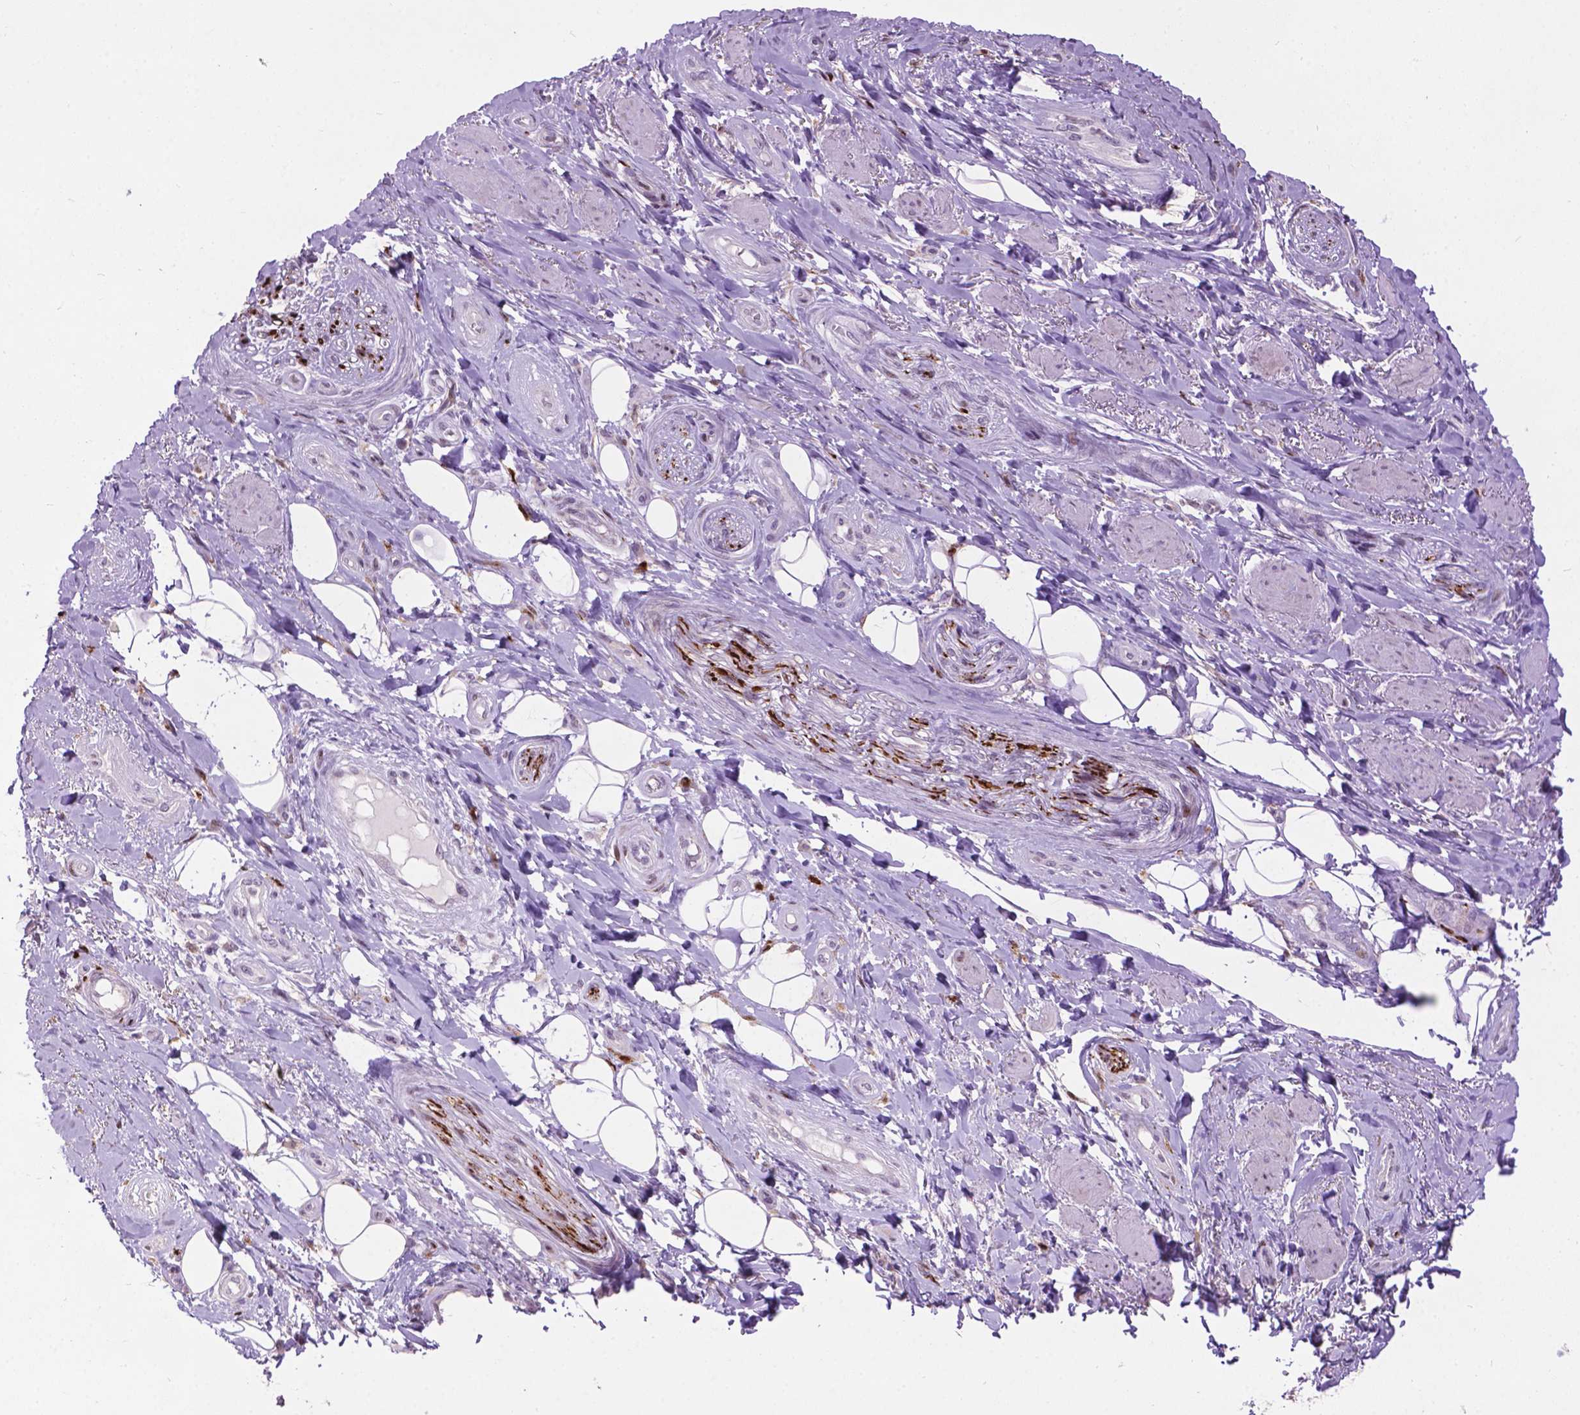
{"staining": {"intensity": "negative", "quantity": "none", "location": "none"}, "tissue": "adipose tissue", "cell_type": "Adipocytes", "image_type": "normal", "snomed": [{"axis": "morphology", "description": "Normal tissue, NOS"}, {"axis": "topography", "description": "Anal"}, {"axis": "topography", "description": "Peripheral nerve tissue"}], "caption": "DAB immunohistochemical staining of unremarkable adipose tissue shows no significant expression in adipocytes.", "gene": "TH", "patient": {"sex": "male", "age": 53}}